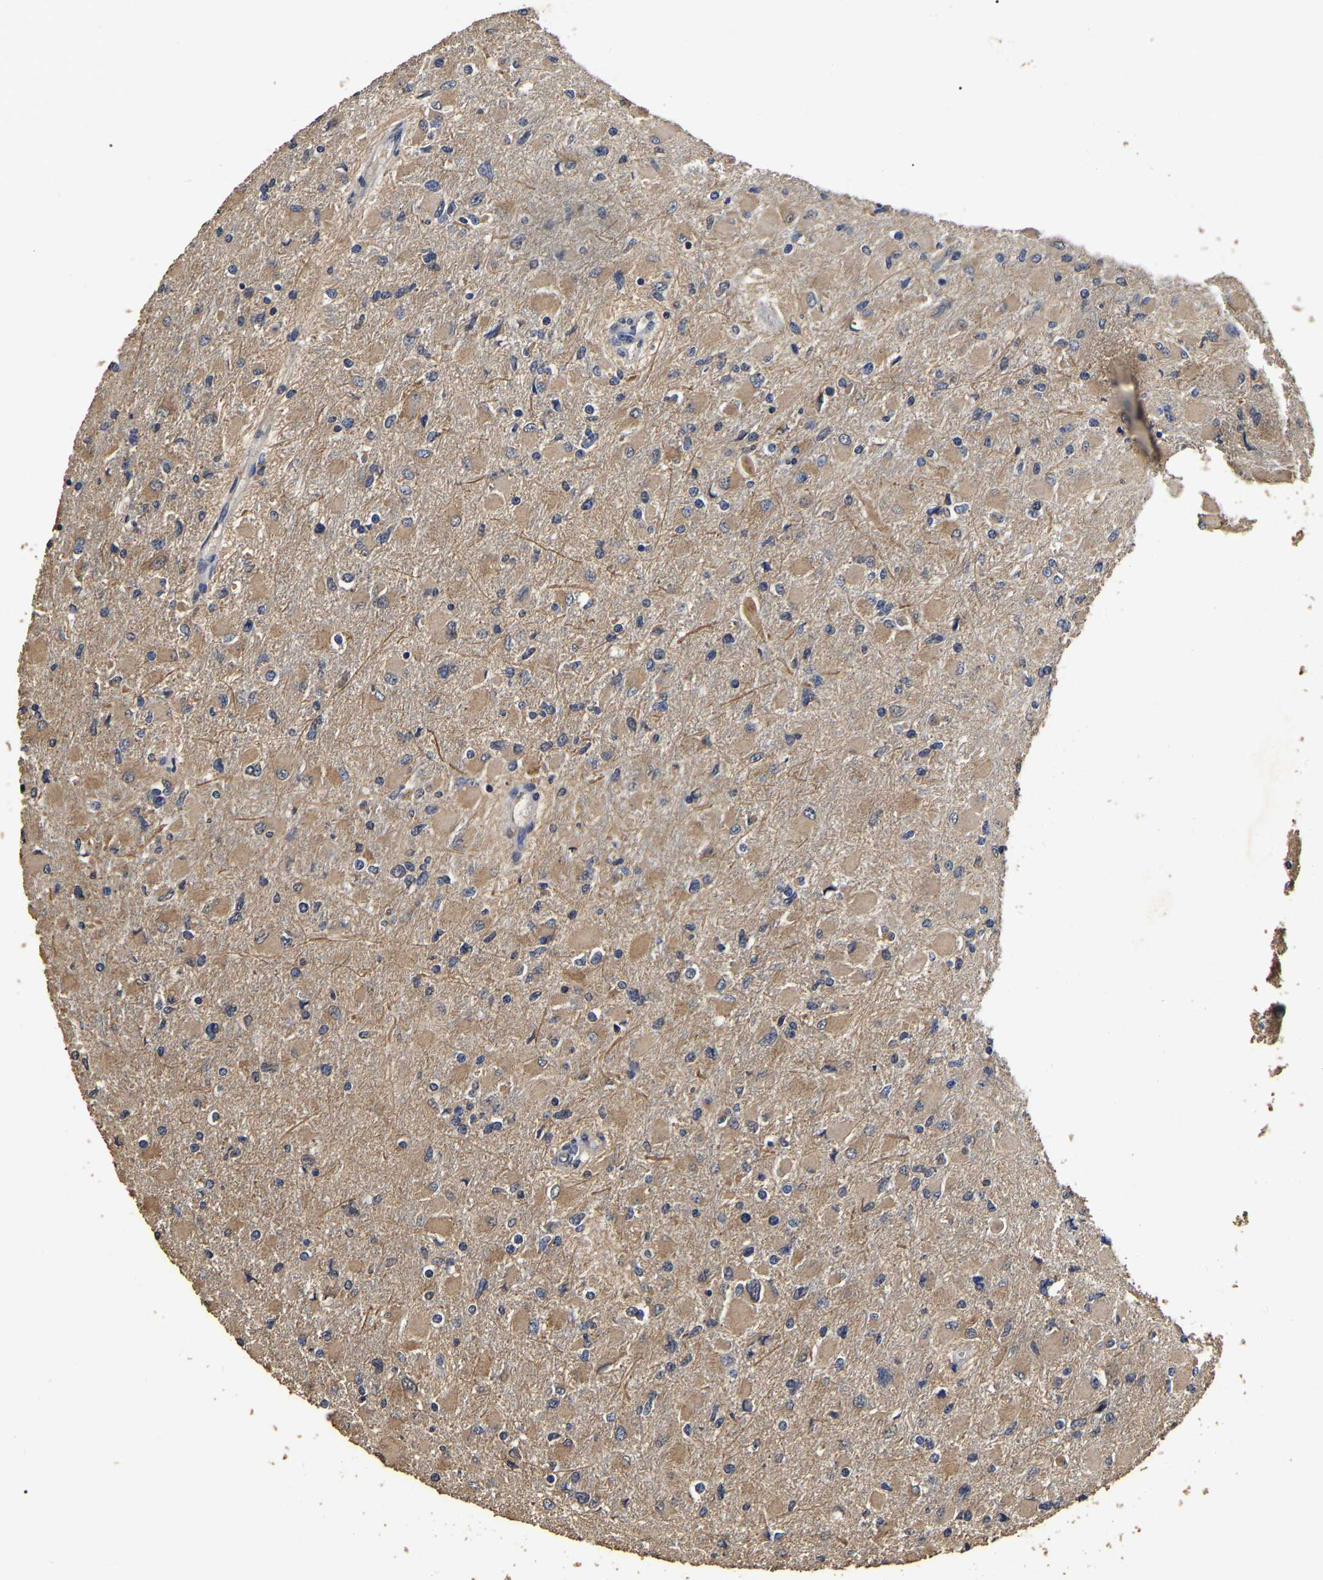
{"staining": {"intensity": "moderate", "quantity": "25%-75%", "location": "cytoplasmic/membranous"}, "tissue": "glioma", "cell_type": "Tumor cells", "image_type": "cancer", "snomed": [{"axis": "morphology", "description": "Glioma, malignant, High grade"}, {"axis": "topography", "description": "Cerebral cortex"}], "caption": "Brown immunohistochemical staining in high-grade glioma (malignant) exhibits moderate cytoplasmic/membranous expression in approximately 25%-75% of tumor cells. (DAB IHC, brown staining for protein, blue staining for nuclei).", "gene": "STK32C", "patient": {"sex": "female", "age": 36}}